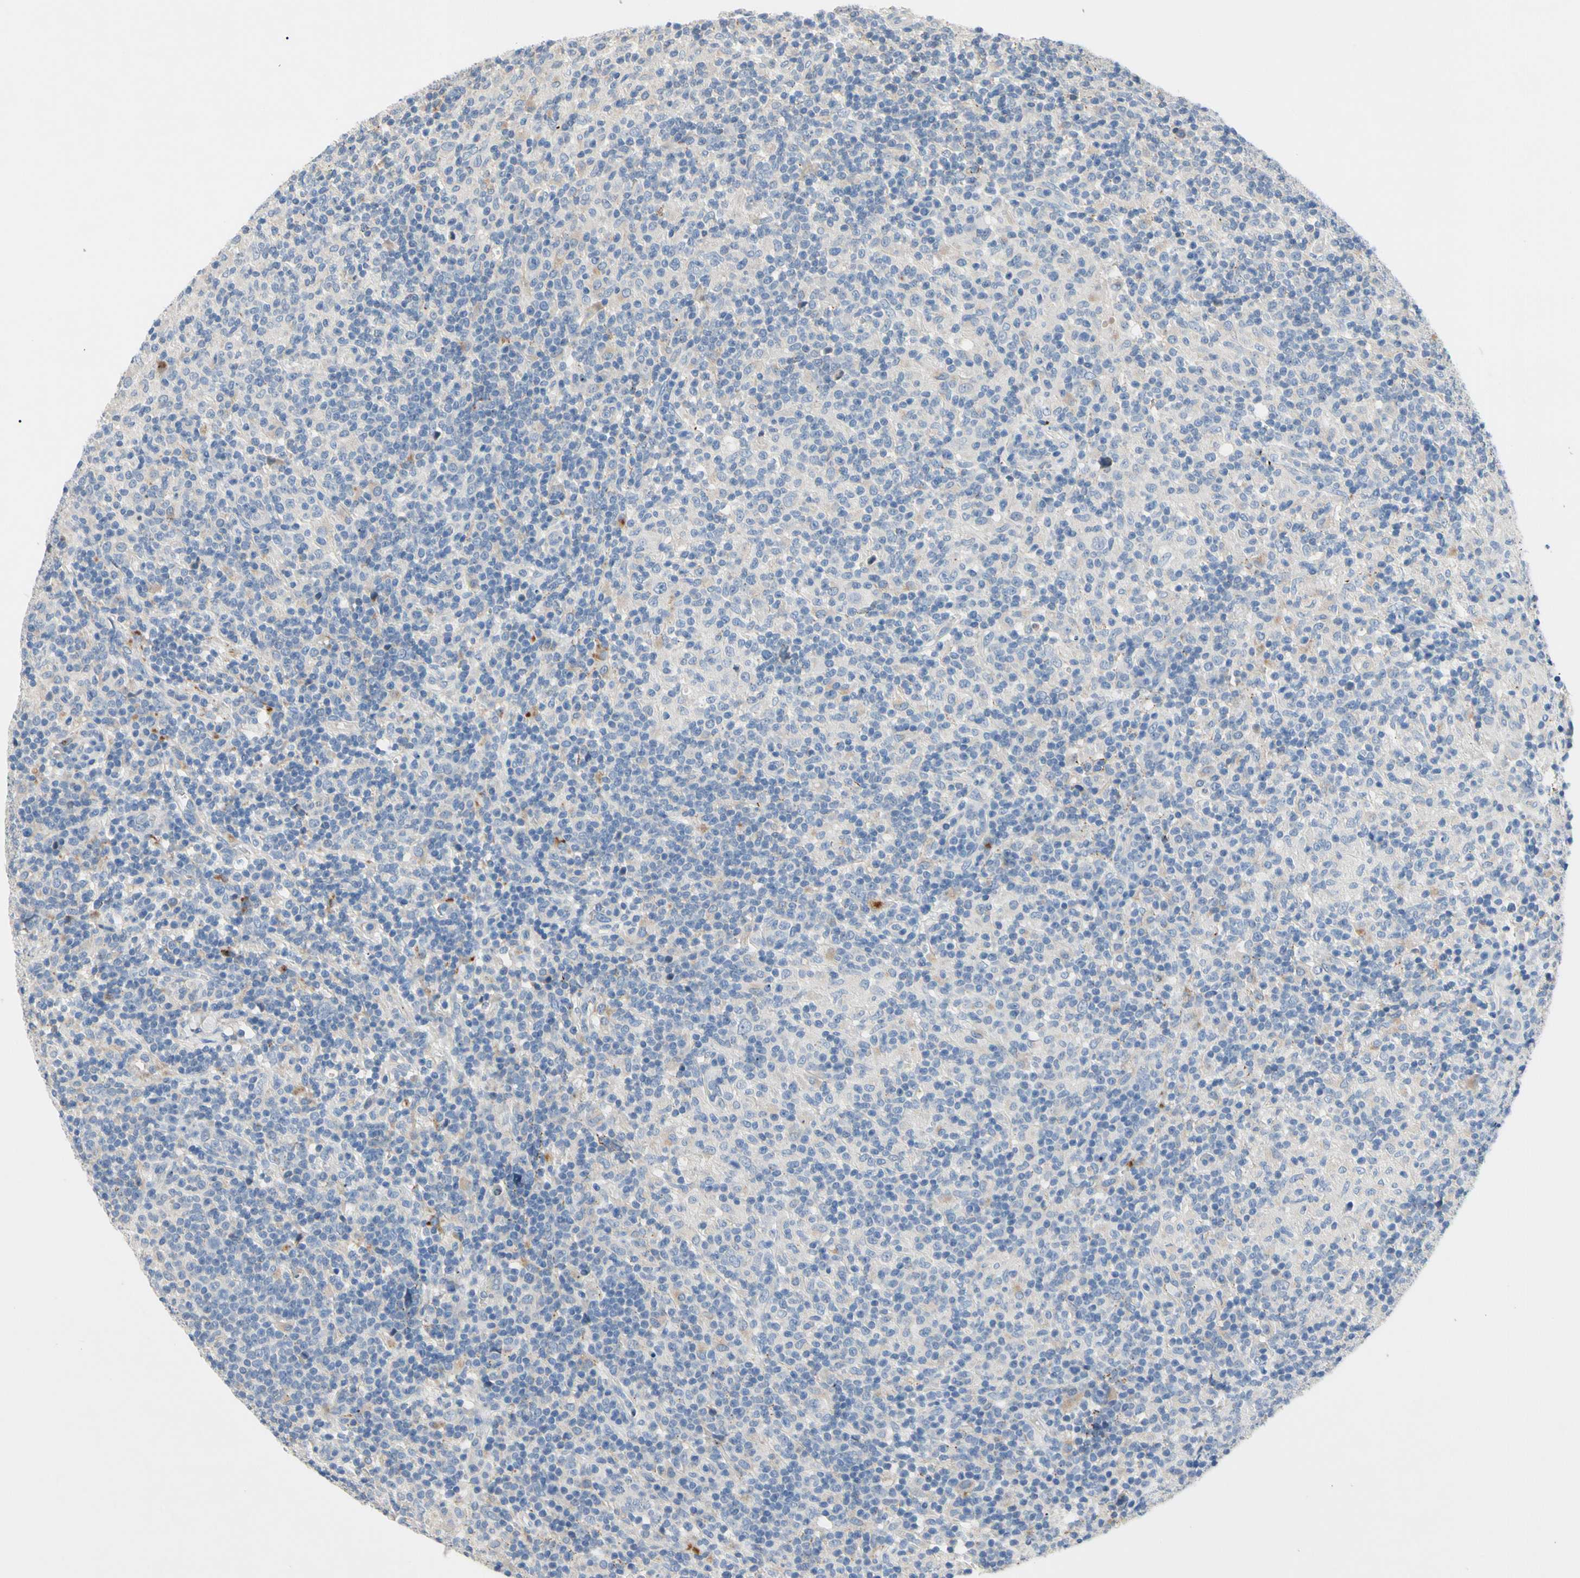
{"staining": {"intensity": "negative", "quantity": "none", "location": "none"}, "tissue": "lymphoma", "cell_type": "Tumor cells", "image_type": "cancer", "snomed": [{"axis": "morphology", "description": "Hodgkin's disease, NOS"}, {"axis": "topography", "description": "Lymph node"}], "caption": "The immunohistochemistry micrograph has no significant expression in tumor cells of Hodgkin's disease tissue.", "gene": "RETSAT", "patient": {"sex": "male", "age": 70}}